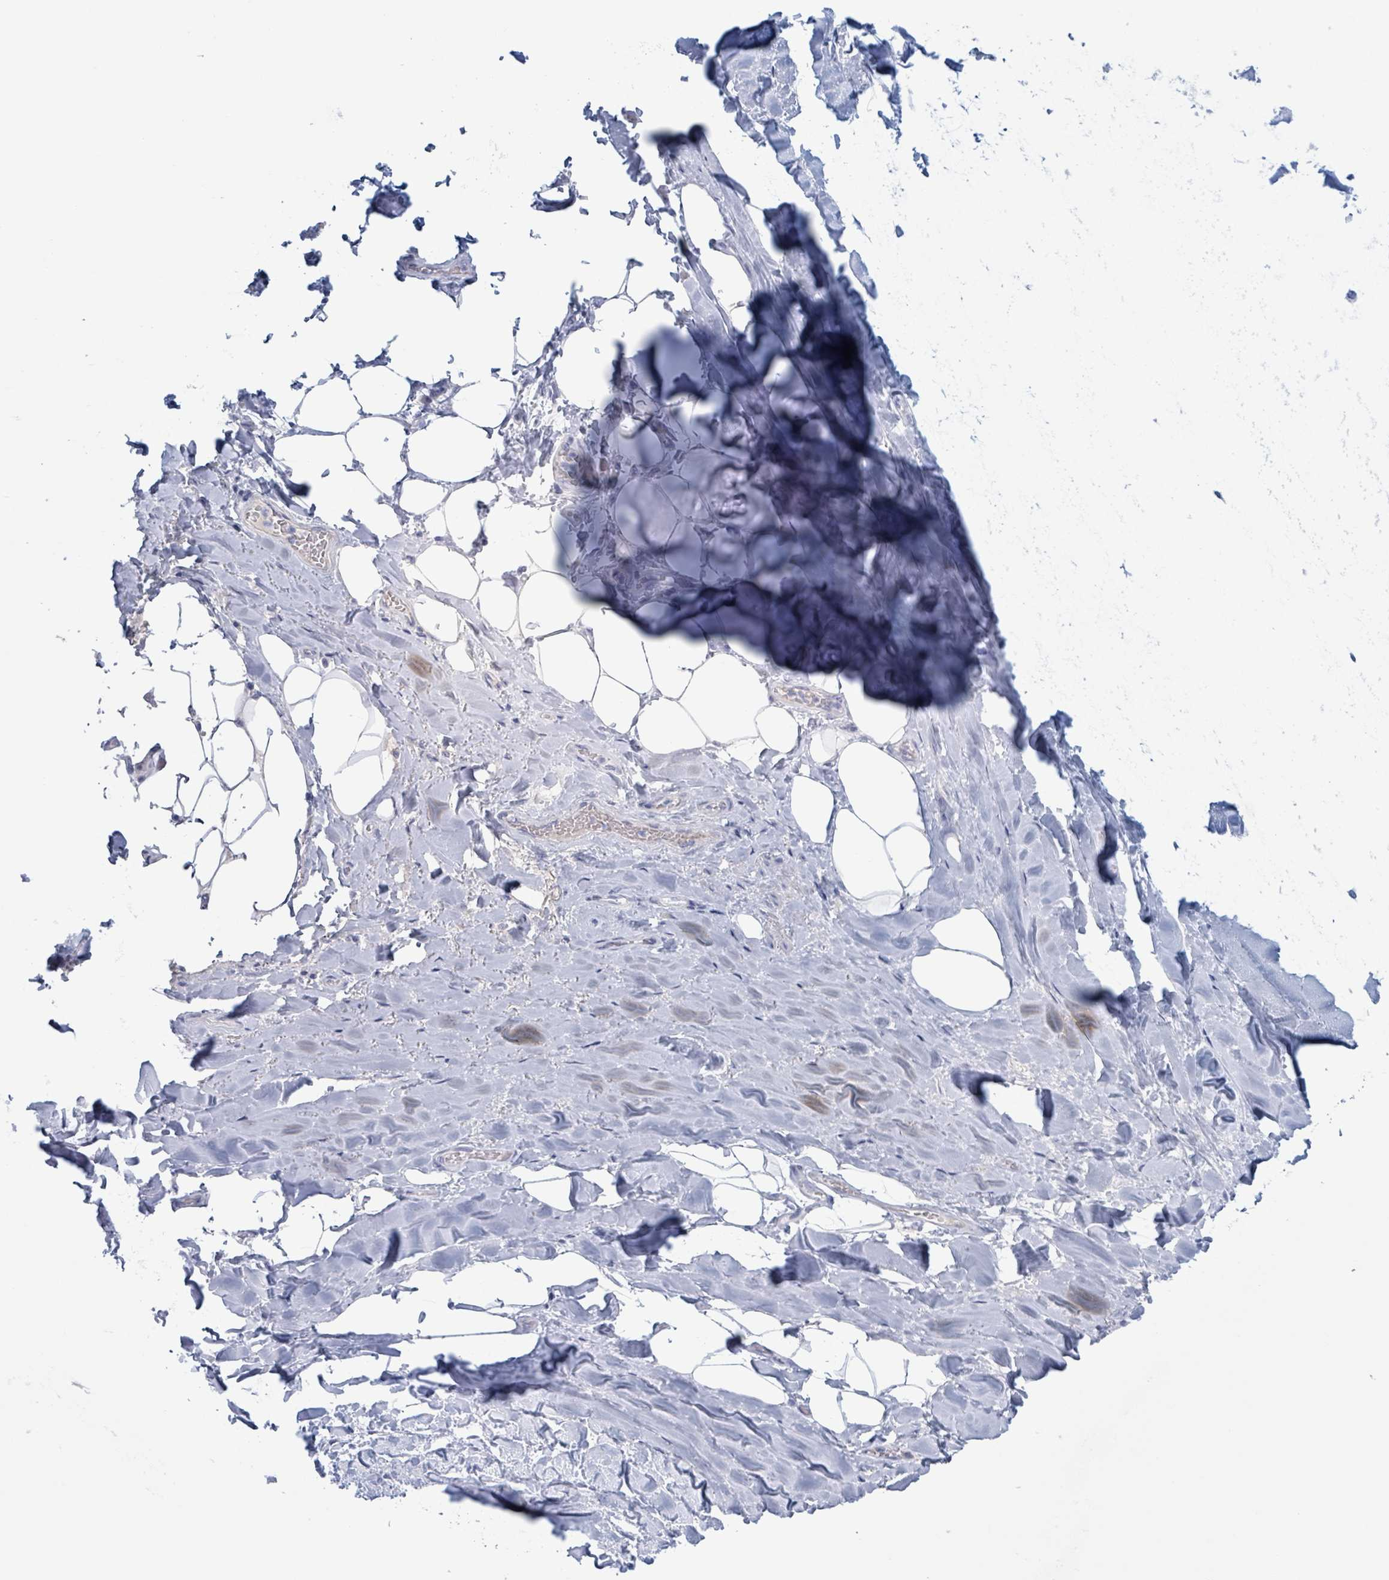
{"staining": {"intensity": "negative", "quantity": "none", "location": "none"}, "tissue": "adipose tissue", "cell_type": "Adipocytes", "image_type": "normal", "snomed": [{"axis": "morphology", "description": "Normal tissue, NOS"}, {"axis": "topography", "description": "Lymph node"}, {"axis": "topography", "description": "Cartilage tissue"}, {"axis": "topography", "description": "Bronchus"}], "caption": "IHC image of benign adipose tissue: human adipose tissue stained with DAB (3,3'-diaminobenzidine) demonstrates no significant protein expression in adipocytes. (Brightfield microscopy of DAB (3,3'-diaminobenzidine) immunohistochemistry at high magnification).", "gene": "KLK4", "patient": {"sex": "male", "age": 63}}